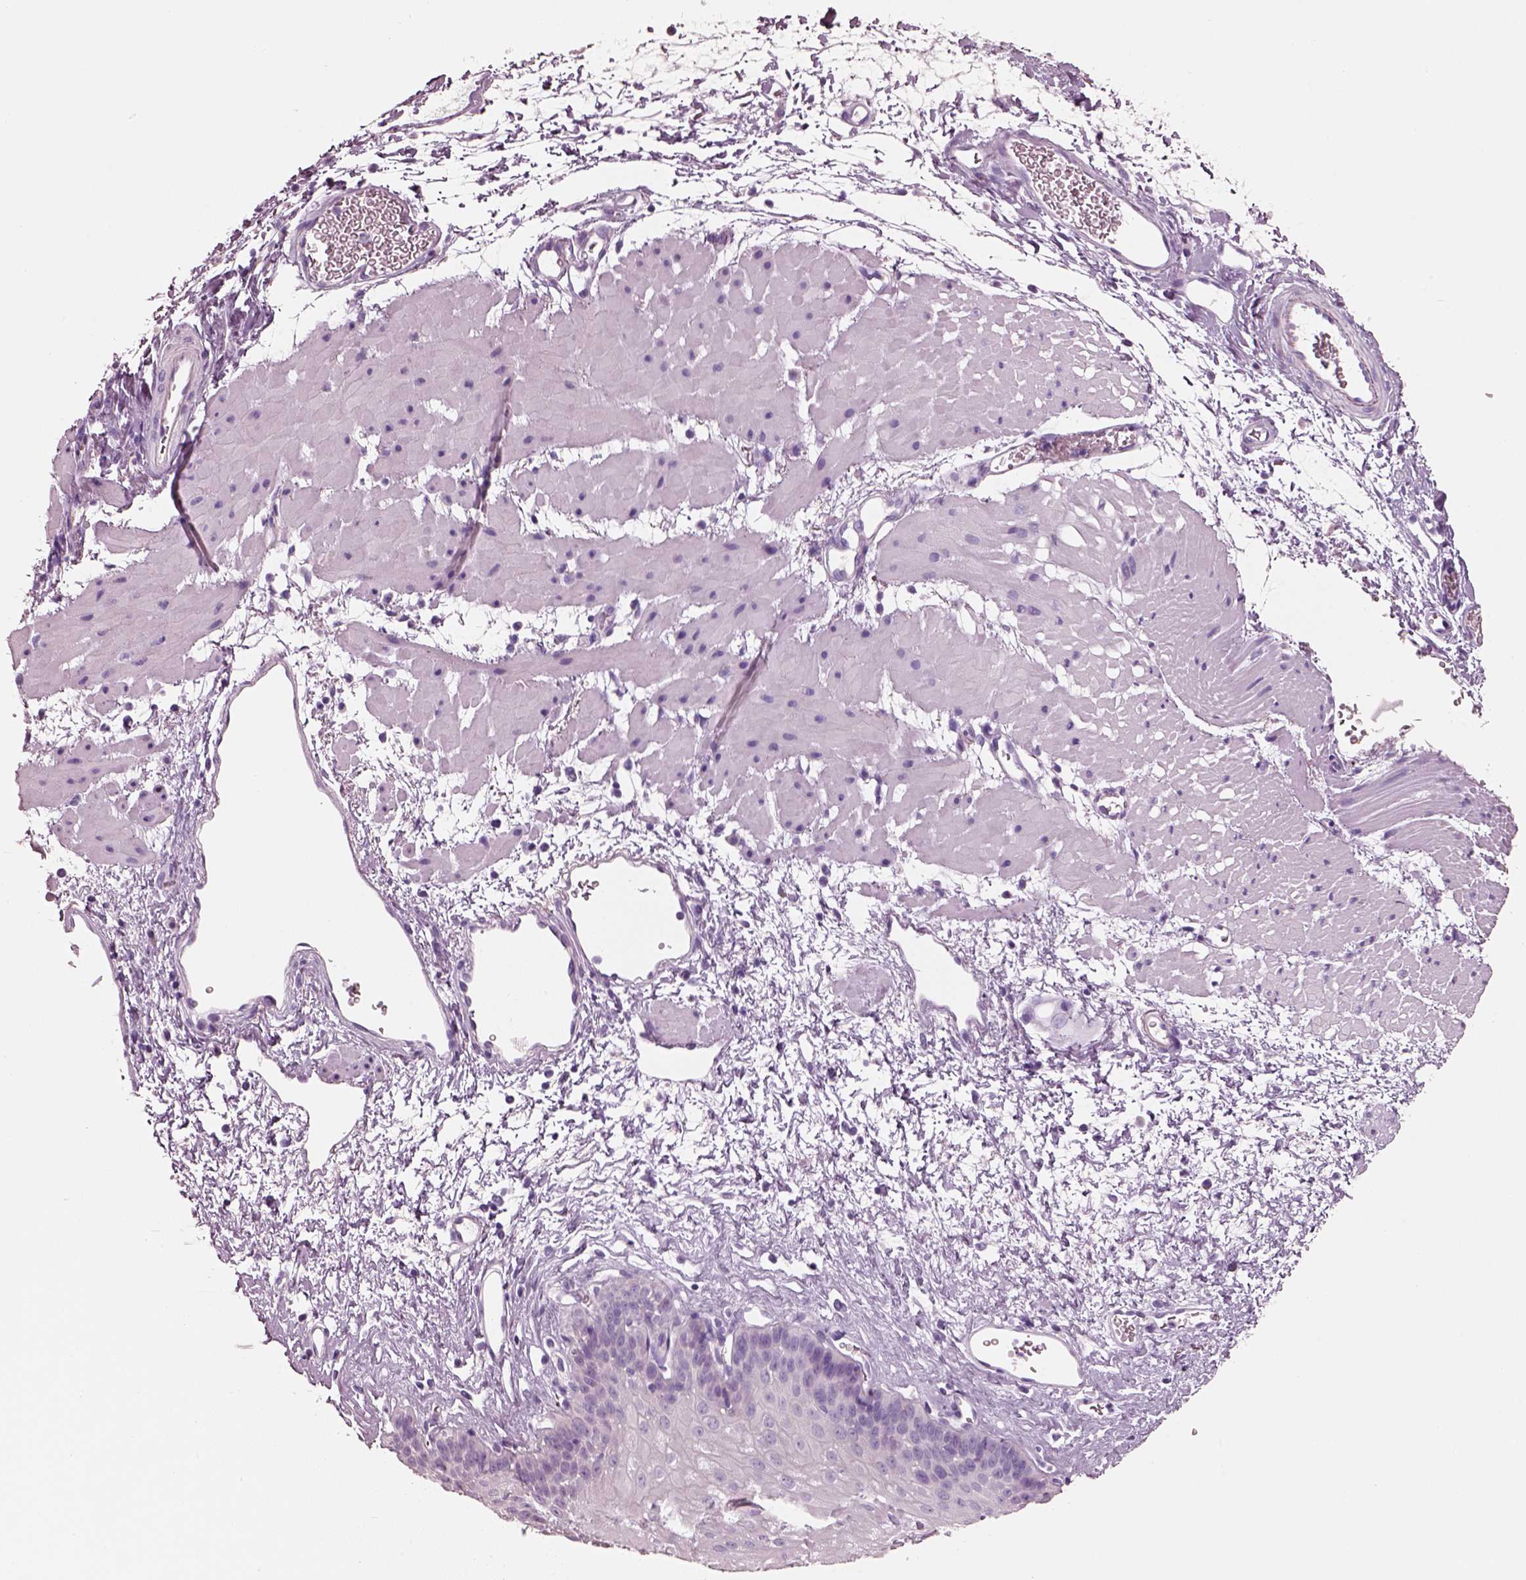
{"staining": {"intensity": "negative", "quantity": "none", "location": "none"}, "tissue": "esophagus", "cell_type": "Squamous epithelial cells", "image_type": "normal", "snomed": [{"axis": "morphology", "description": "Normal tissue, NOS"}, {"axis": "topography", "description": "Esophagus"}], "caption": "A high-resolution micrograph shows immunohistochemistry (IHC) staining of unremarkable esophagus, which exhibits no significant expression in squamous epithelial cells. (Brightfield microscopy of DAB IHC at high magnification).", "gene": "PNOC", "patient": {"sex": "female", "age": 62}}